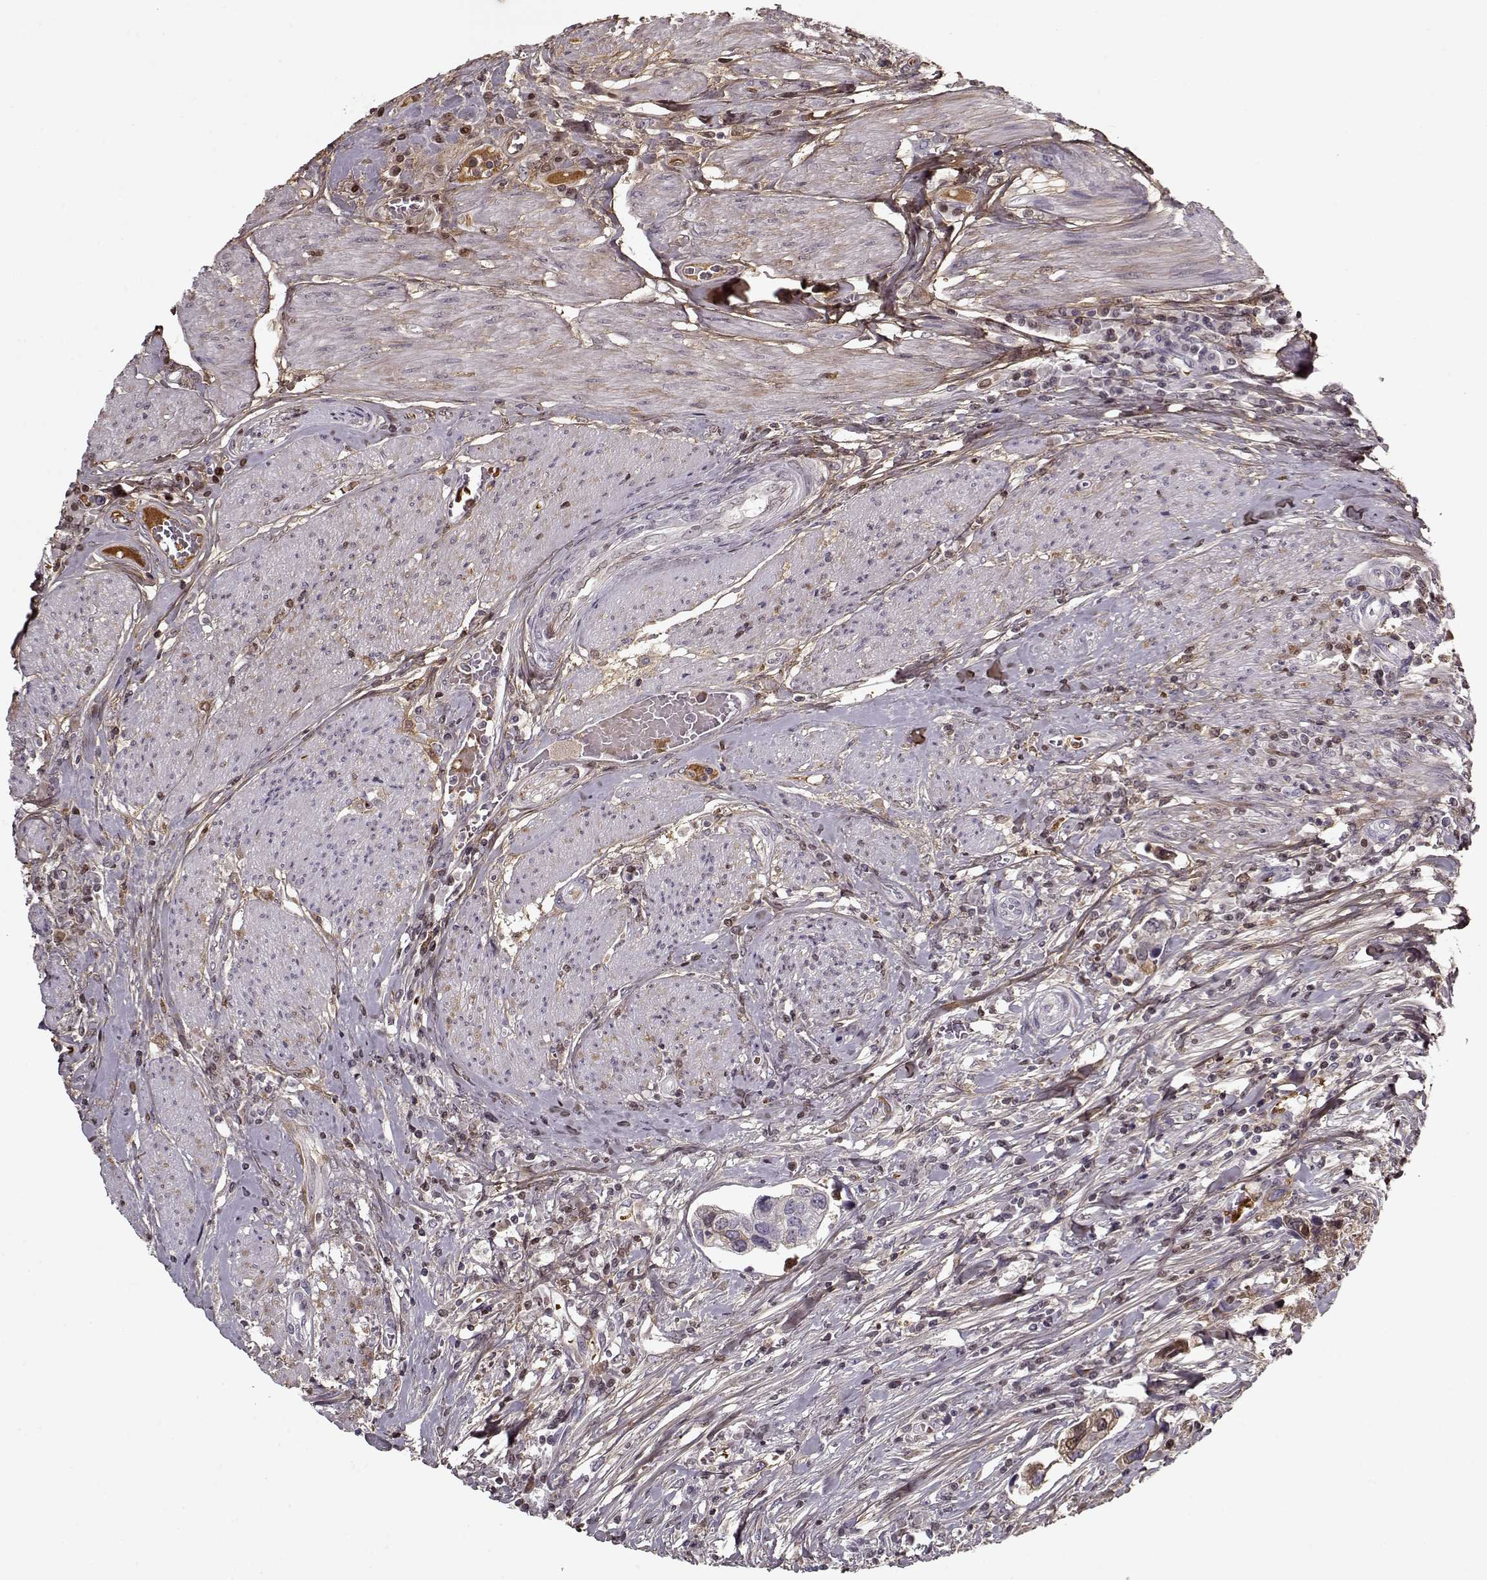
{"staining": {"intensity": "negative", "quantity": "none", "location": "none"}, "tissue": "urothelial cancer", "cell_type": "Tumor cells", "image_type": "cancer", "snomed": [{"axis": "morphology", "description": "Urothelial carcinoma, NOS"}, {"axis": "morphology", "description": "Urothelial carcinoma, High grade"}, {"axis": "topography", "description": "Urinary bladder"}], "caption": "Human urothelial carcinoma (high-grade) stained for a protein using immunohistochemistry demonstrates no expression in tumor cells.", "gene": "LUM", "patient": {"sex": "male", "age": 63}}